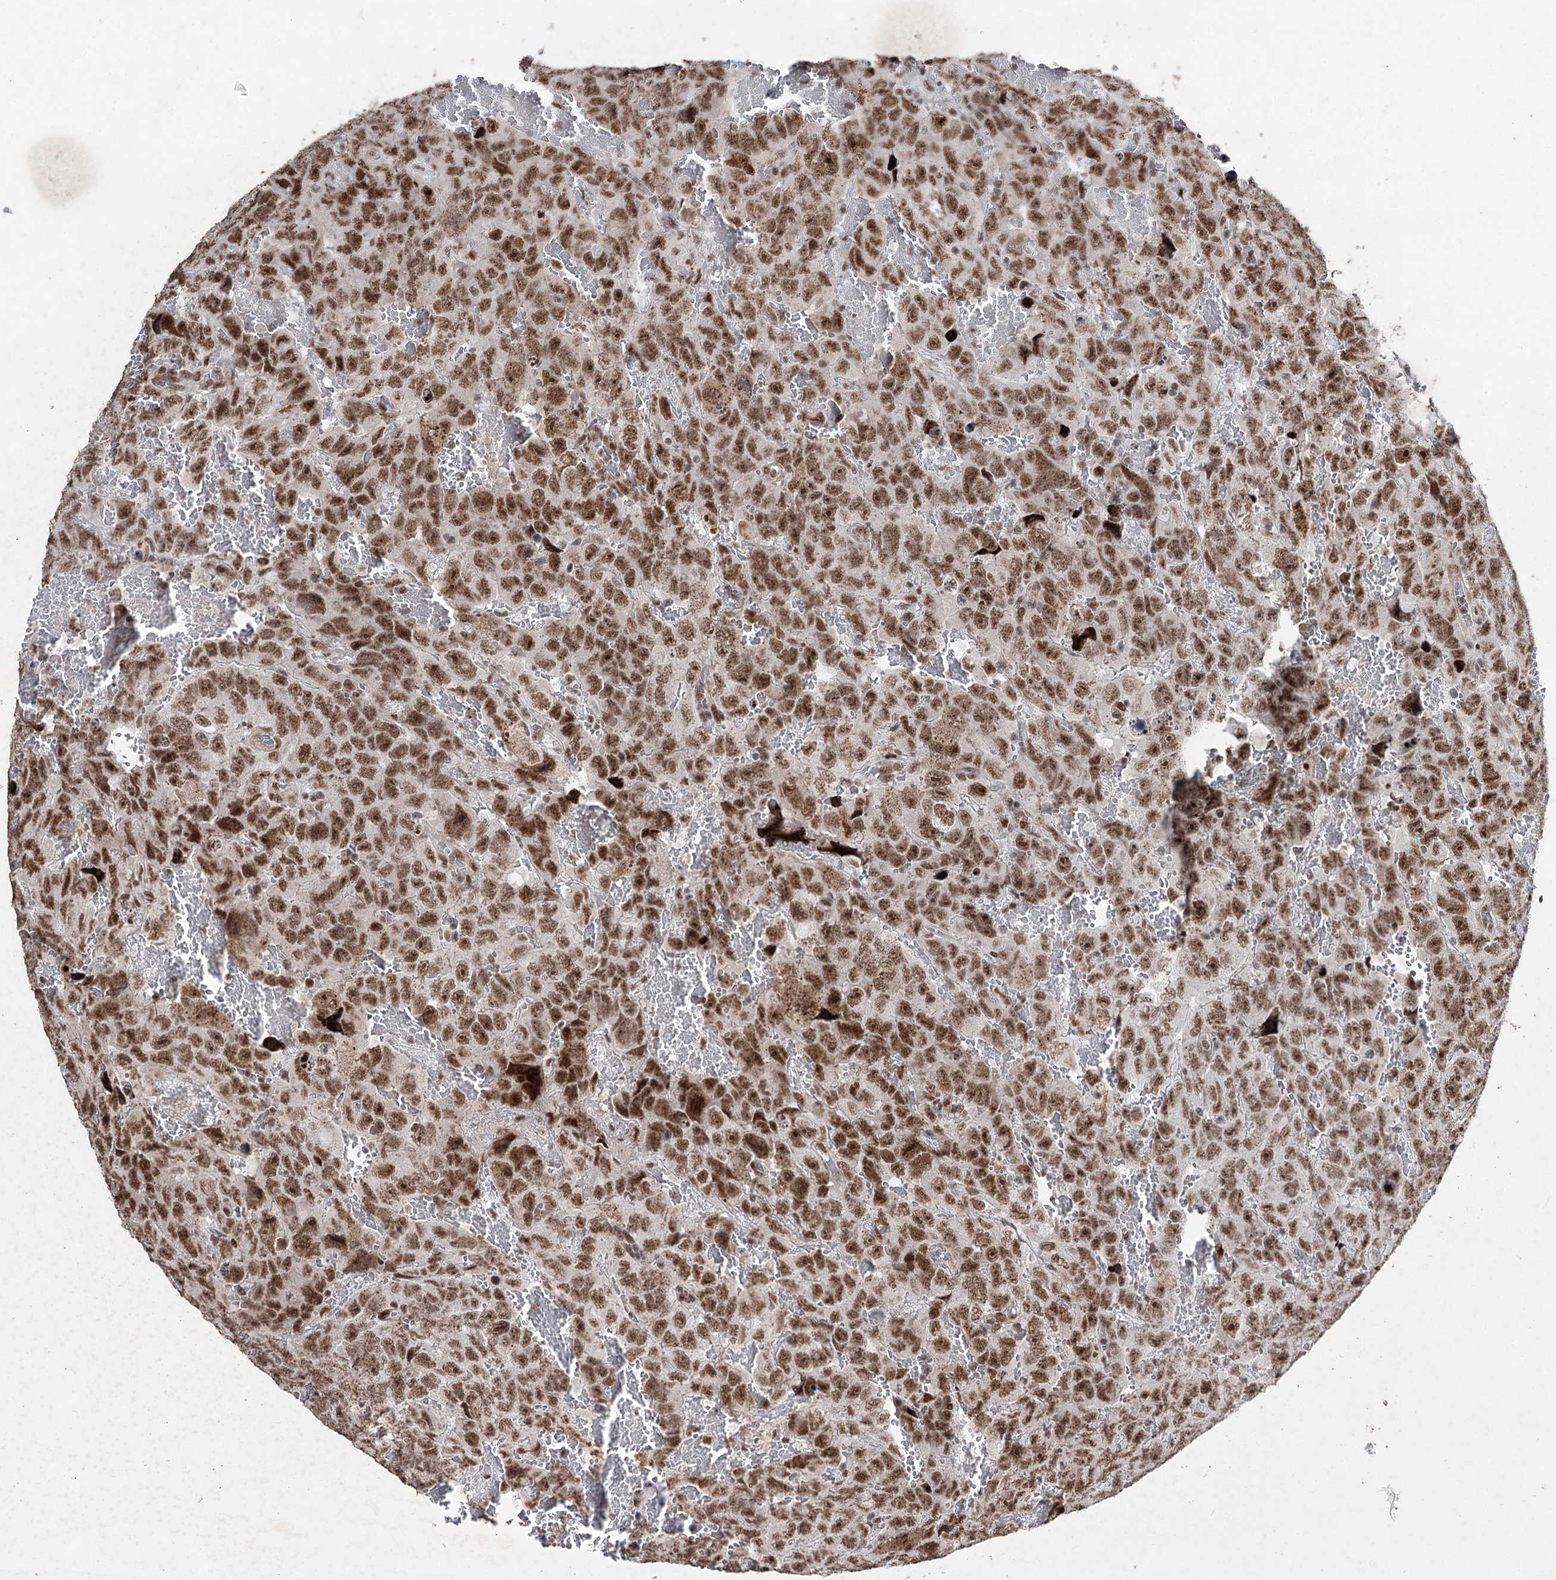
{"staining": {"intensity": "strong", "quantity": ">75%", "location": "nuclear"}, "tissue": "testis cancer", "cell_type": "Tumor cells", "image_type": "cancer", "snomed": [{"axis": "morphology", "description": "Carcinoma, Embryonal, NOS"}, {"axis": "topography", "description": "Testis"}], "caption": "IHC of testis embryonal carcinoma shows high levels of strong nuclear staining in about >75% of tumor cells. (DAB (3,3'-diaminobenzidine) = brown stain, brightfield microscopy at high magnification).", "gene": "PDCD4", "patient": {"sex": "male", "age": 45}}